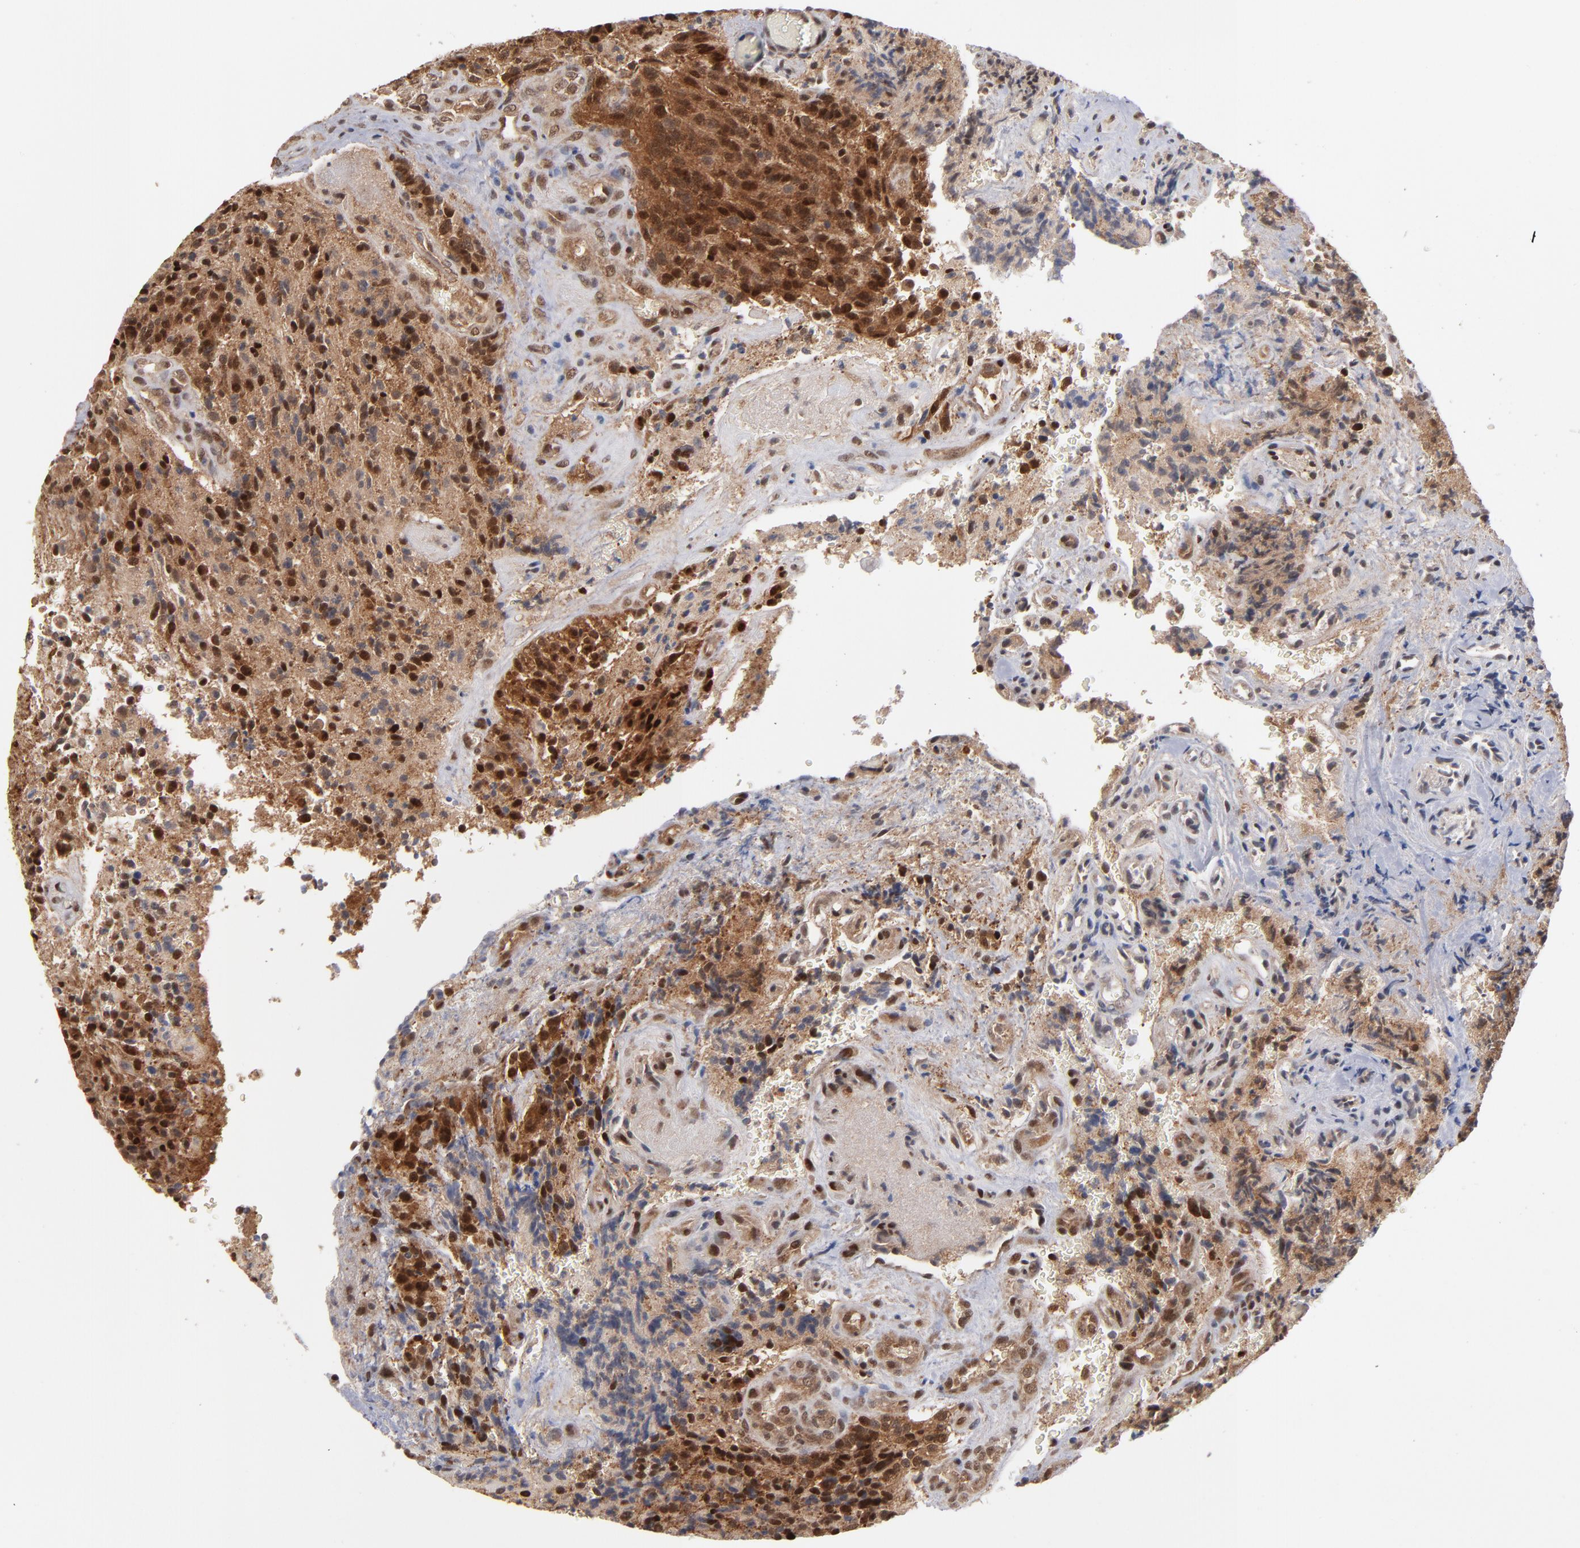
{"staining": {"intensity": "strong", "quantity": ">75%", "location": "nuclear"}, "tissue": "glioma", "cell_type": "Tumor cells", "image_type": "cancer", "snomed": [{"axis": "morphology", "description": "Normal tissue, NOS"}, {"axis": "morphology", "description": "Glioma, malignant, High grade"}, {"axis": "topography", "description": "Cerebral cortex"}], "caption": "A brown stain highlights strong nuclear expression of a protein in malignant glioma (high-grade) tumor cells.", "gene": "HUWE1", "patient": {"sex": "male", "age": 56}}